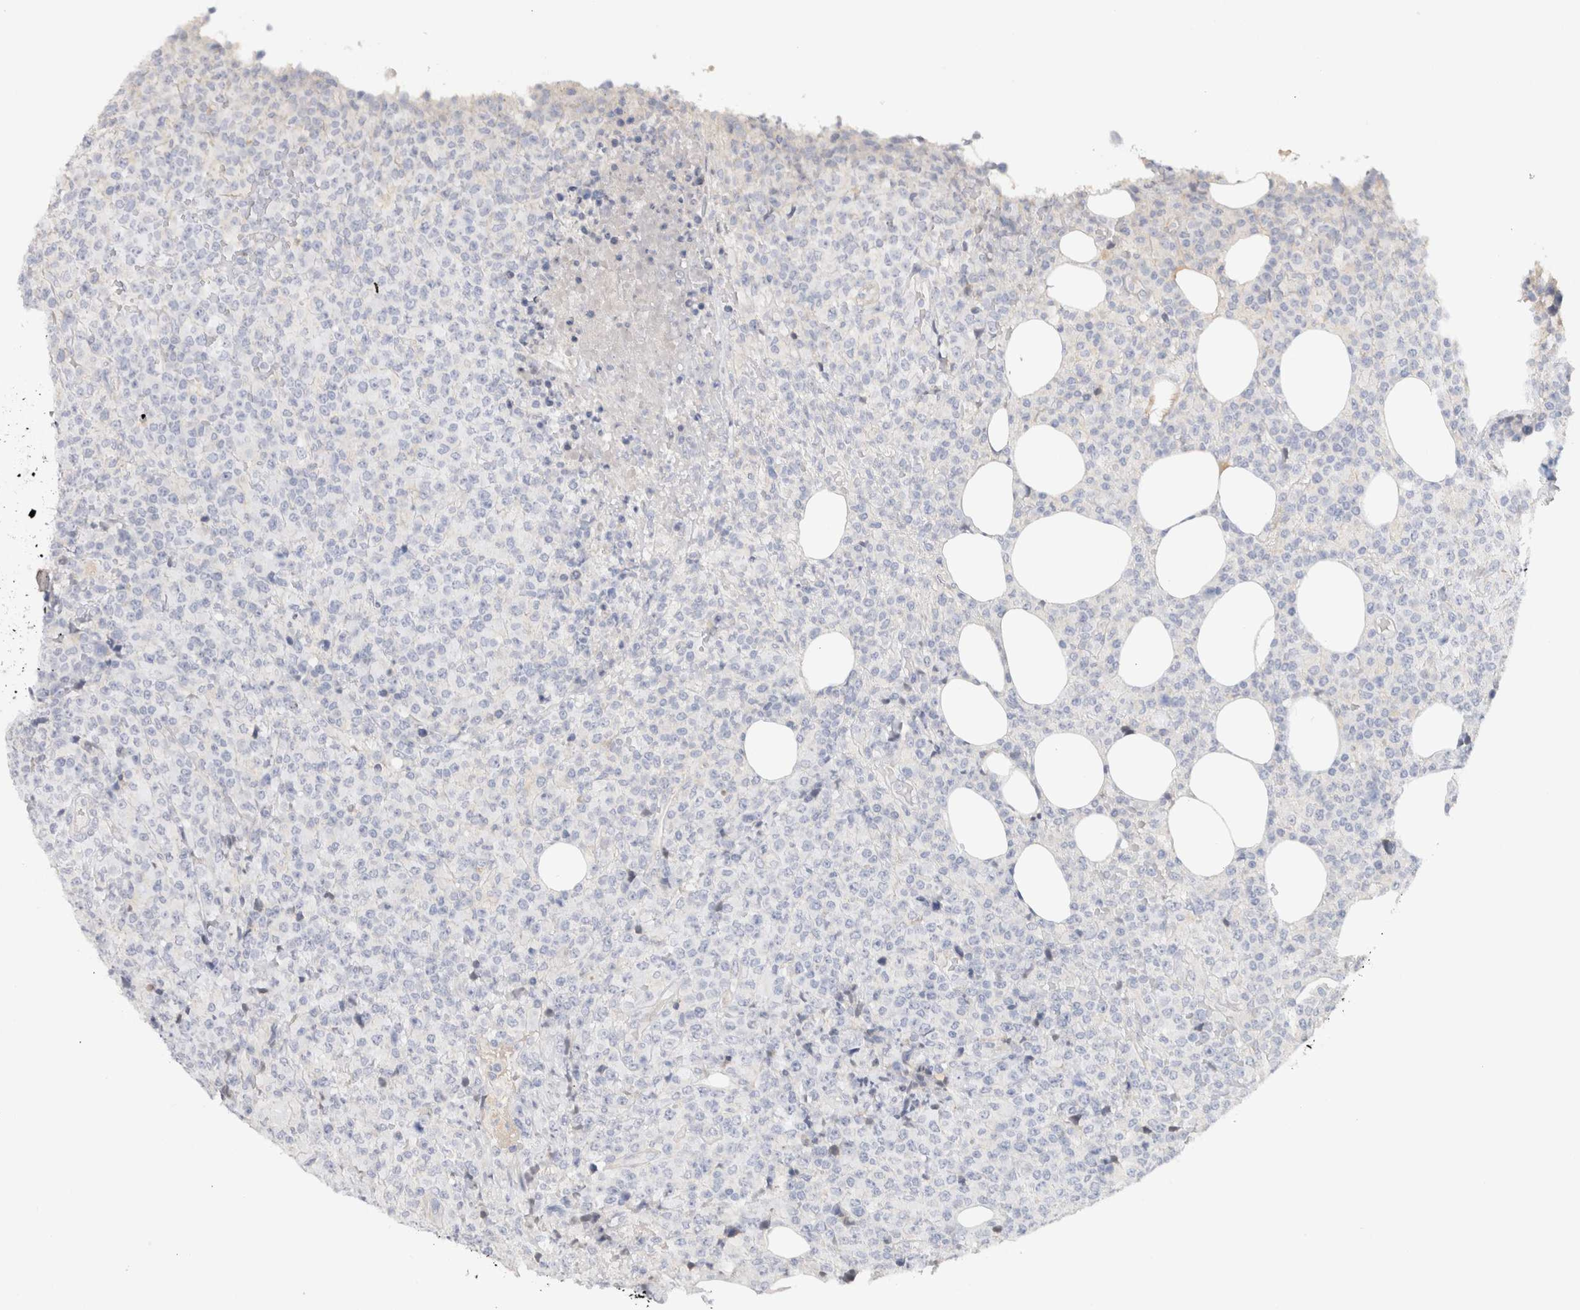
{"staining": {"intensity": "negative", "quantity": "none", "location": "none"}, "tissue": "lymphoma", "cell_type": "Tumor cells", "image_type": "cancer", "snomed": [{"axis": "morphology", "description": "Malignant lymphoma, non-Hodgkin's type, High grade"}, {"axis": "topography", "description": "Lymph node"}], "caption": "Micrograph shows no significant protein positivity in tumor cells of lymphoma. Nuclei are stained in blue.", "gene": "AFP", "patient": {"sex": "male", "age": 13}}